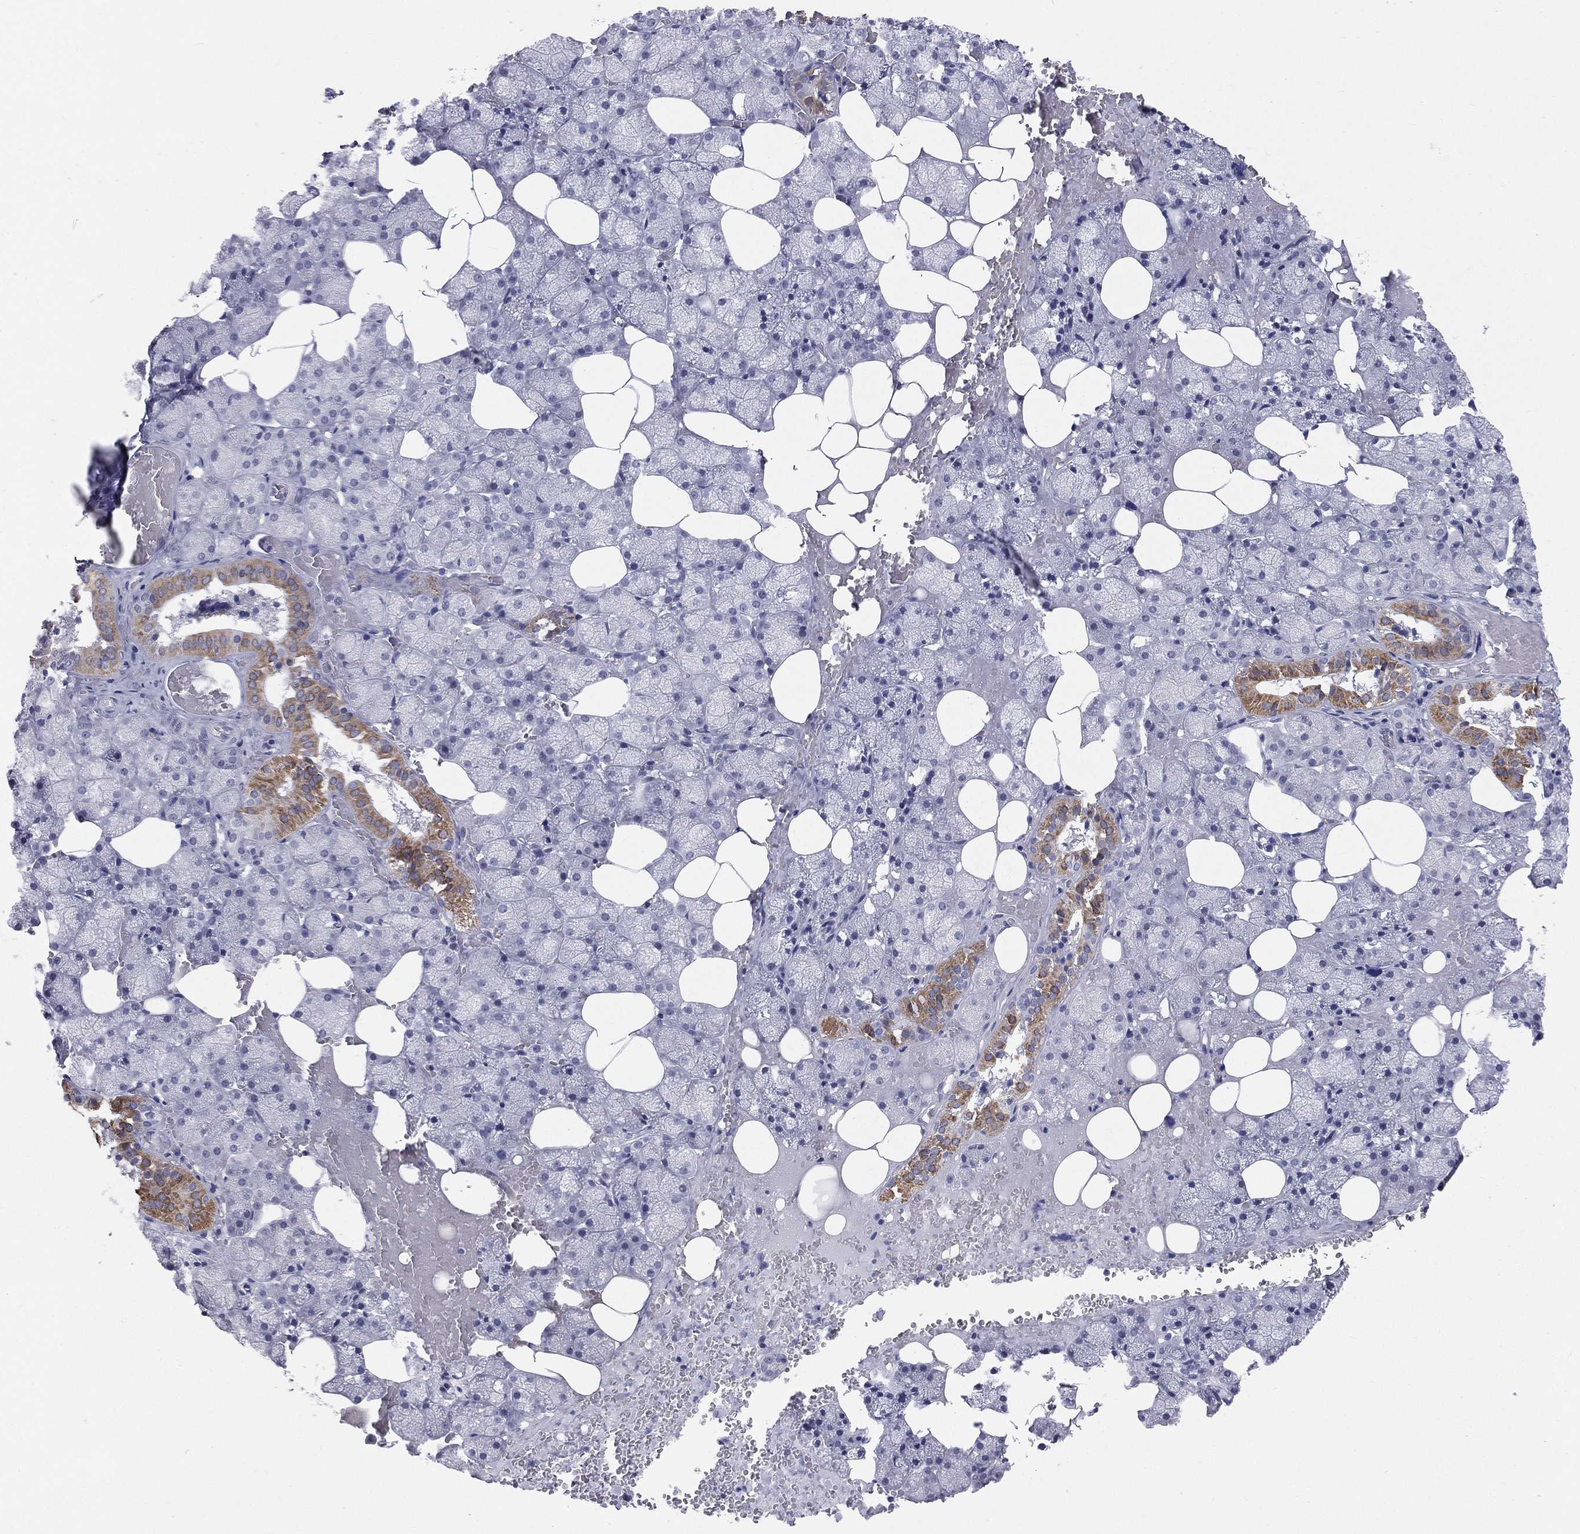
{"staining": {"intensity": "moderate", "quantity": "<25%", "location": "cytoplasmic/membranous"}, "tissue": "salivary gland", "cell_type": "Glandular cells", "image_type": "normal", "snomed": [{"axis": "morphology", "description": "Normal tissue, NOS"}, {"axis": "topography", "description": "Salivary gland"}], "caption": "The photomicrograph displays a brown stain indicating the presence of a protein in the cytoplasmic/membranous of glandular cells in salivary gland. The protein of interest is shown in brown color, while the nuclei are stained blue.", "gene": "CD22", "patient": {"sex": "male", "age": 38}}